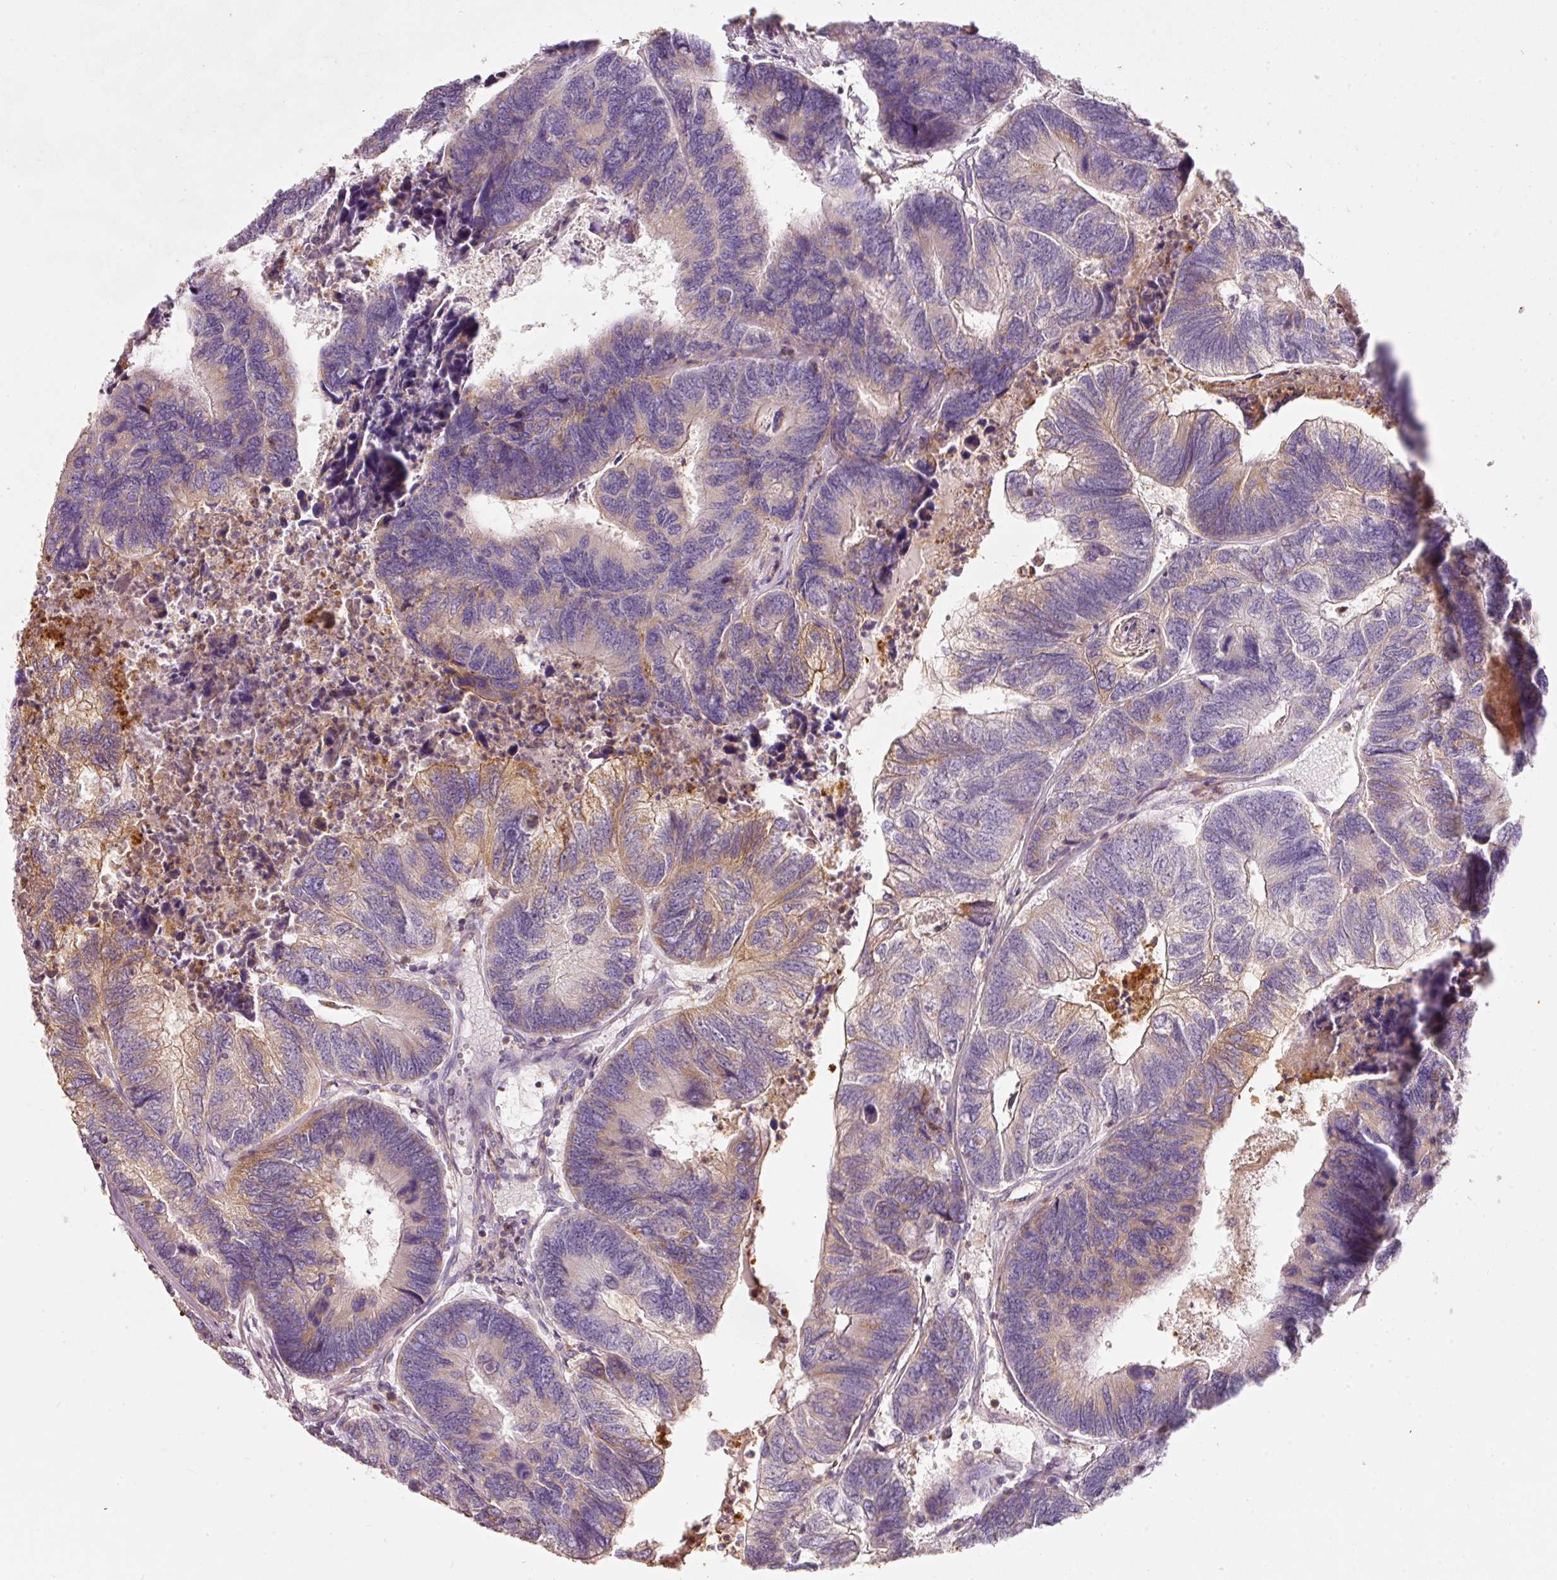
{"staining": {"intensity": "moderate", "quantity": "<25%", "location": "cytoplasmic/membranous"}, "tissue": "colorectal cancer", "cell_type": "Tumor cells", "image_type": "cancer", "snomed": [{"axis": "morphology", "description": "Adenocarcinoma, NOS"}, {"axis": "topography", "description": "Colon"}], "caption": "An image of human colorectal adenocarcinoma stained for a protein exhibits moderate cytoplasmic/membranous brown staining in tumor cells.", "gene": "IQGAP2", "patient": {"sex": "female", "age": 67}}